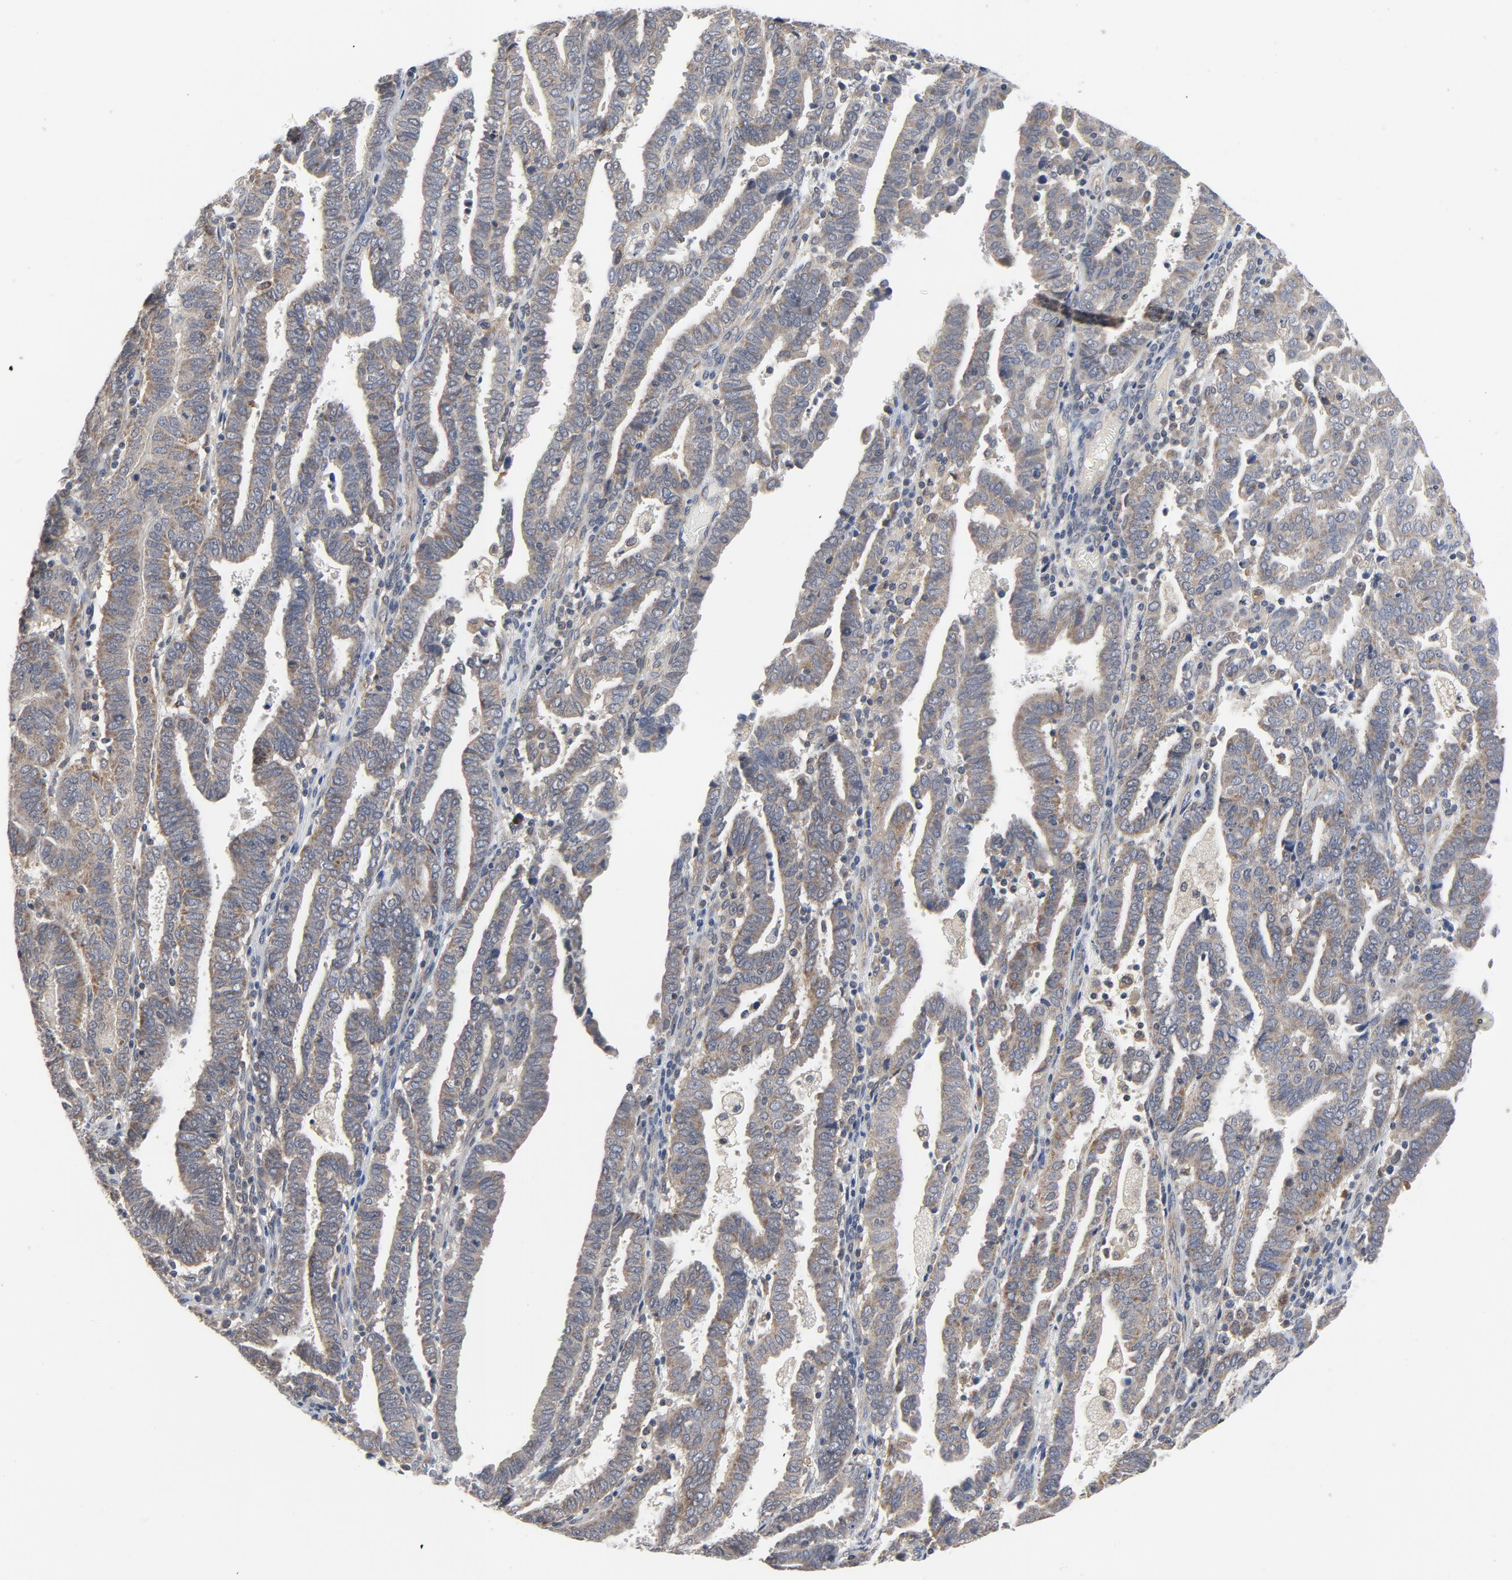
{"staining": {"intensity": "weak", "quantity": ">75%", "location": "cytoplasmic/membranous"}, "tissue": "endometrial cancer", "cell_type": "Tumor cells", "image_type": "cancer", "snomed": [{"axis": "morphology", "description": "Adenocarcinoma, NOS"}, {"axis": "topography", "description": "Uterus"}], "caption": "Brown immunohistochemical staining in endometrial cancer demonstrates weak cytoplasmic/membranous staining in approximately >75% of tumor cells.", "gene": "C14orf119", "patient": {"sex": "female", "age": 83}}